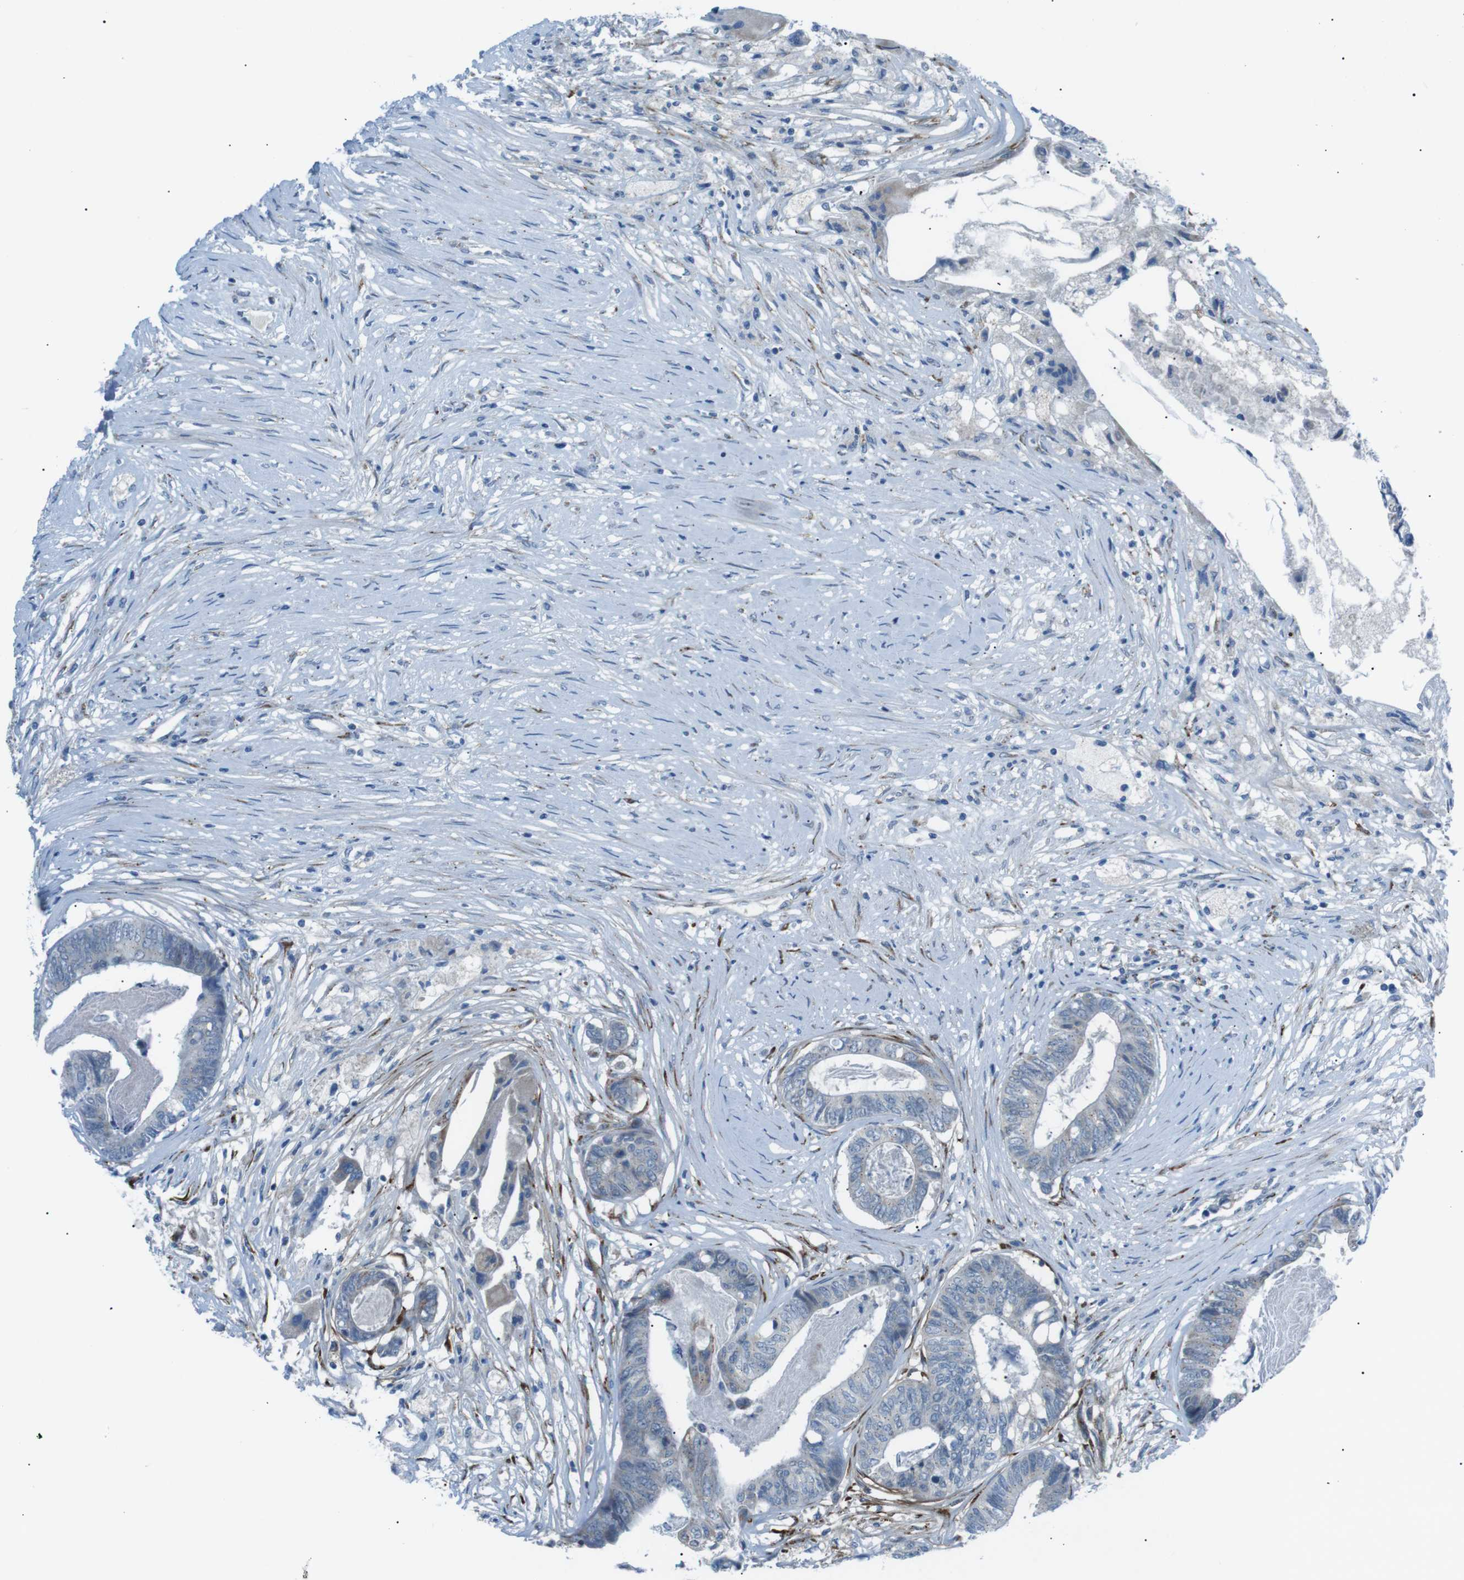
{"staining": {"intensity": "weak", "quantity": "<25%", "location": "cytoplasmic/membranous"}, "tissue": "colorectal cancer", "cell_type": "Tumor cells", "image_type": "cancer", "snomed": [{"axis": "morphology", "description": "Adenocarcinoma, NOS"}, {"axis": "topography", "description": "Rectum"}], "caption": "Immunohistochemistry of human colorectal cancer displays no staining in tumor cells.", "gene": "ARID5B", "patient": {"sex": "male", "age": 63}}